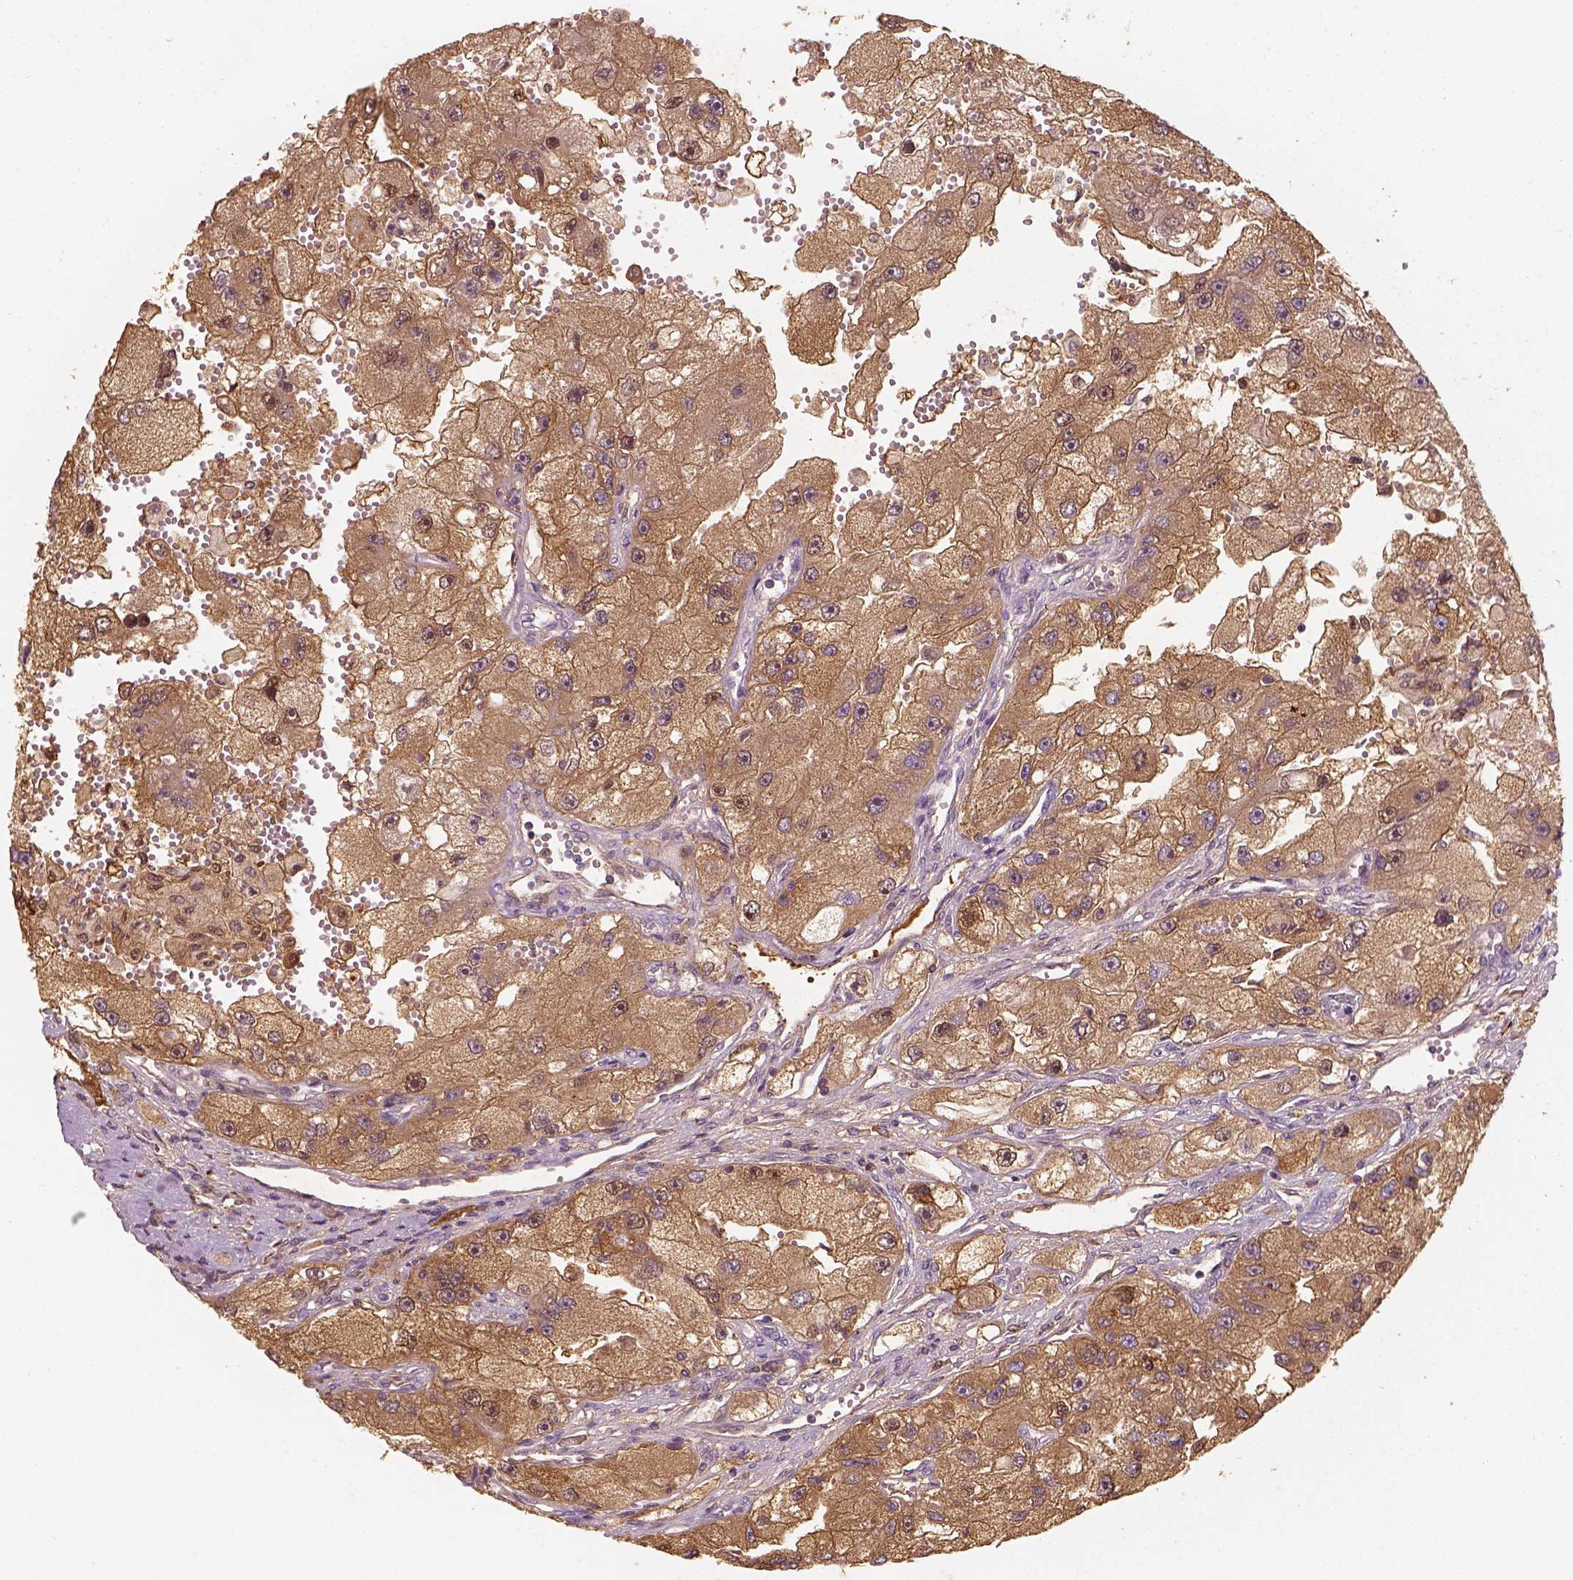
{"staining": {"intensity": "moderate", "quantity": ">75%", "location": "cytoplasmic/membranous,nuclear"}, "tissue": "renal cancer", "cell_type": "Tumor cells", "image_type": "cancer", "snomed": [{"axis": "morphology", "description": "Adenocarcinoma, NOS"}, {"axis": "topography", "description": "Kidney"}], "caption": "Immunohistochemical staining of human renal cancer (adenocarcinoma) displays medium levels of moderate cytoplasmic/membranous and nuclear expression in approximately >75% of tumor cells. (IHC, brightfield microscopy, high magnification).", "gene": "SQSTM1", "patient": {"sex": "male", "age": 63}}